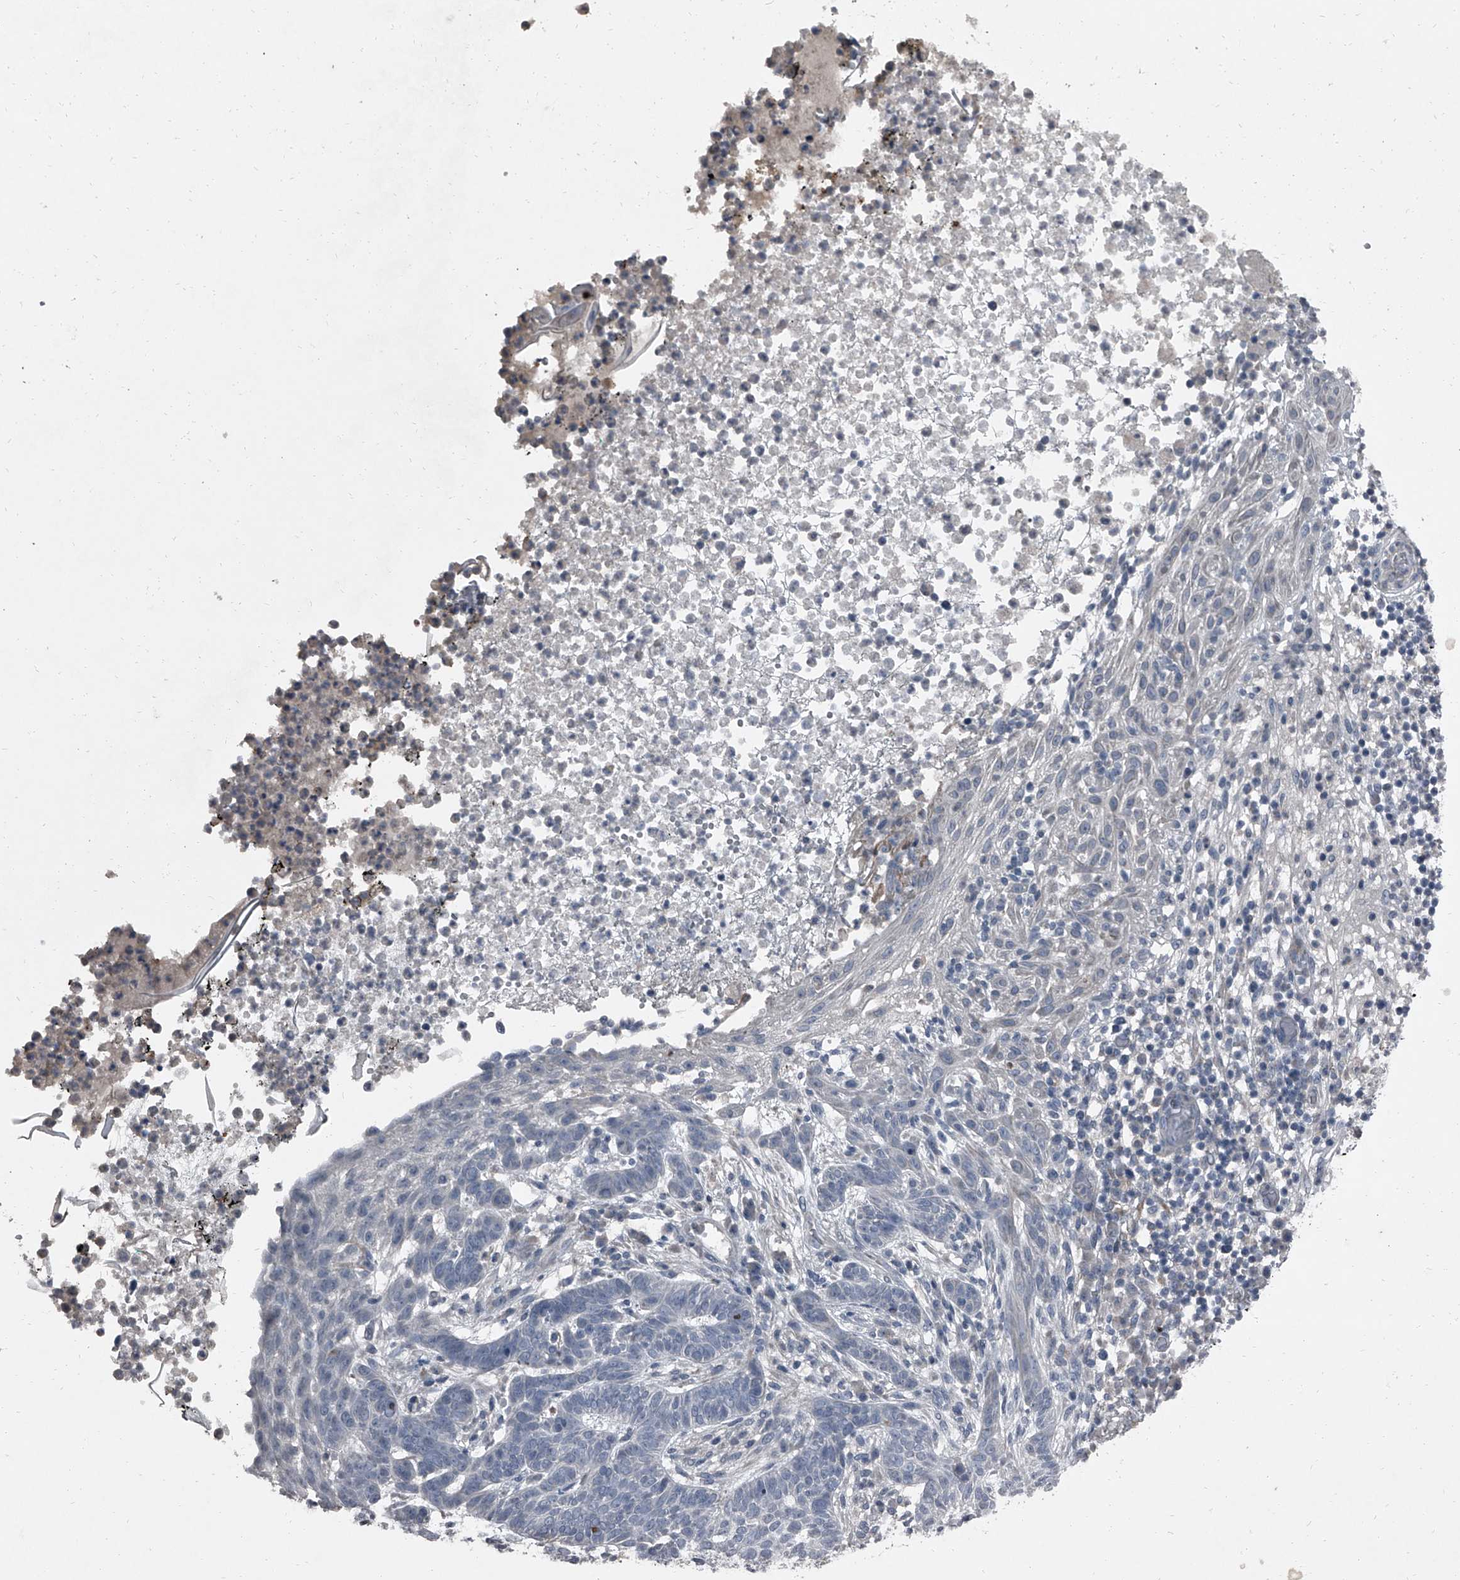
{"staining": {"intensity": "negative", "quantity": "none", "location": "none"}, "tissue": "skin cancer", "cell_type": "Tumor cells", "image_type": "cancer", "snomed": [{"axis": "morphology", "description": "Normal tissue, NOS"}, {"axis": "morphology", "description": "Basal cell carcinoma"}, {"axis": "topography", "description": "Skin"}], "caption": "The histopathology image reveals no significant positivity in tumor cells of skin cancer (basal cell carcinoma).", "gene": "HEPHL1", "patient": {"sex": "male", "age": 64}}